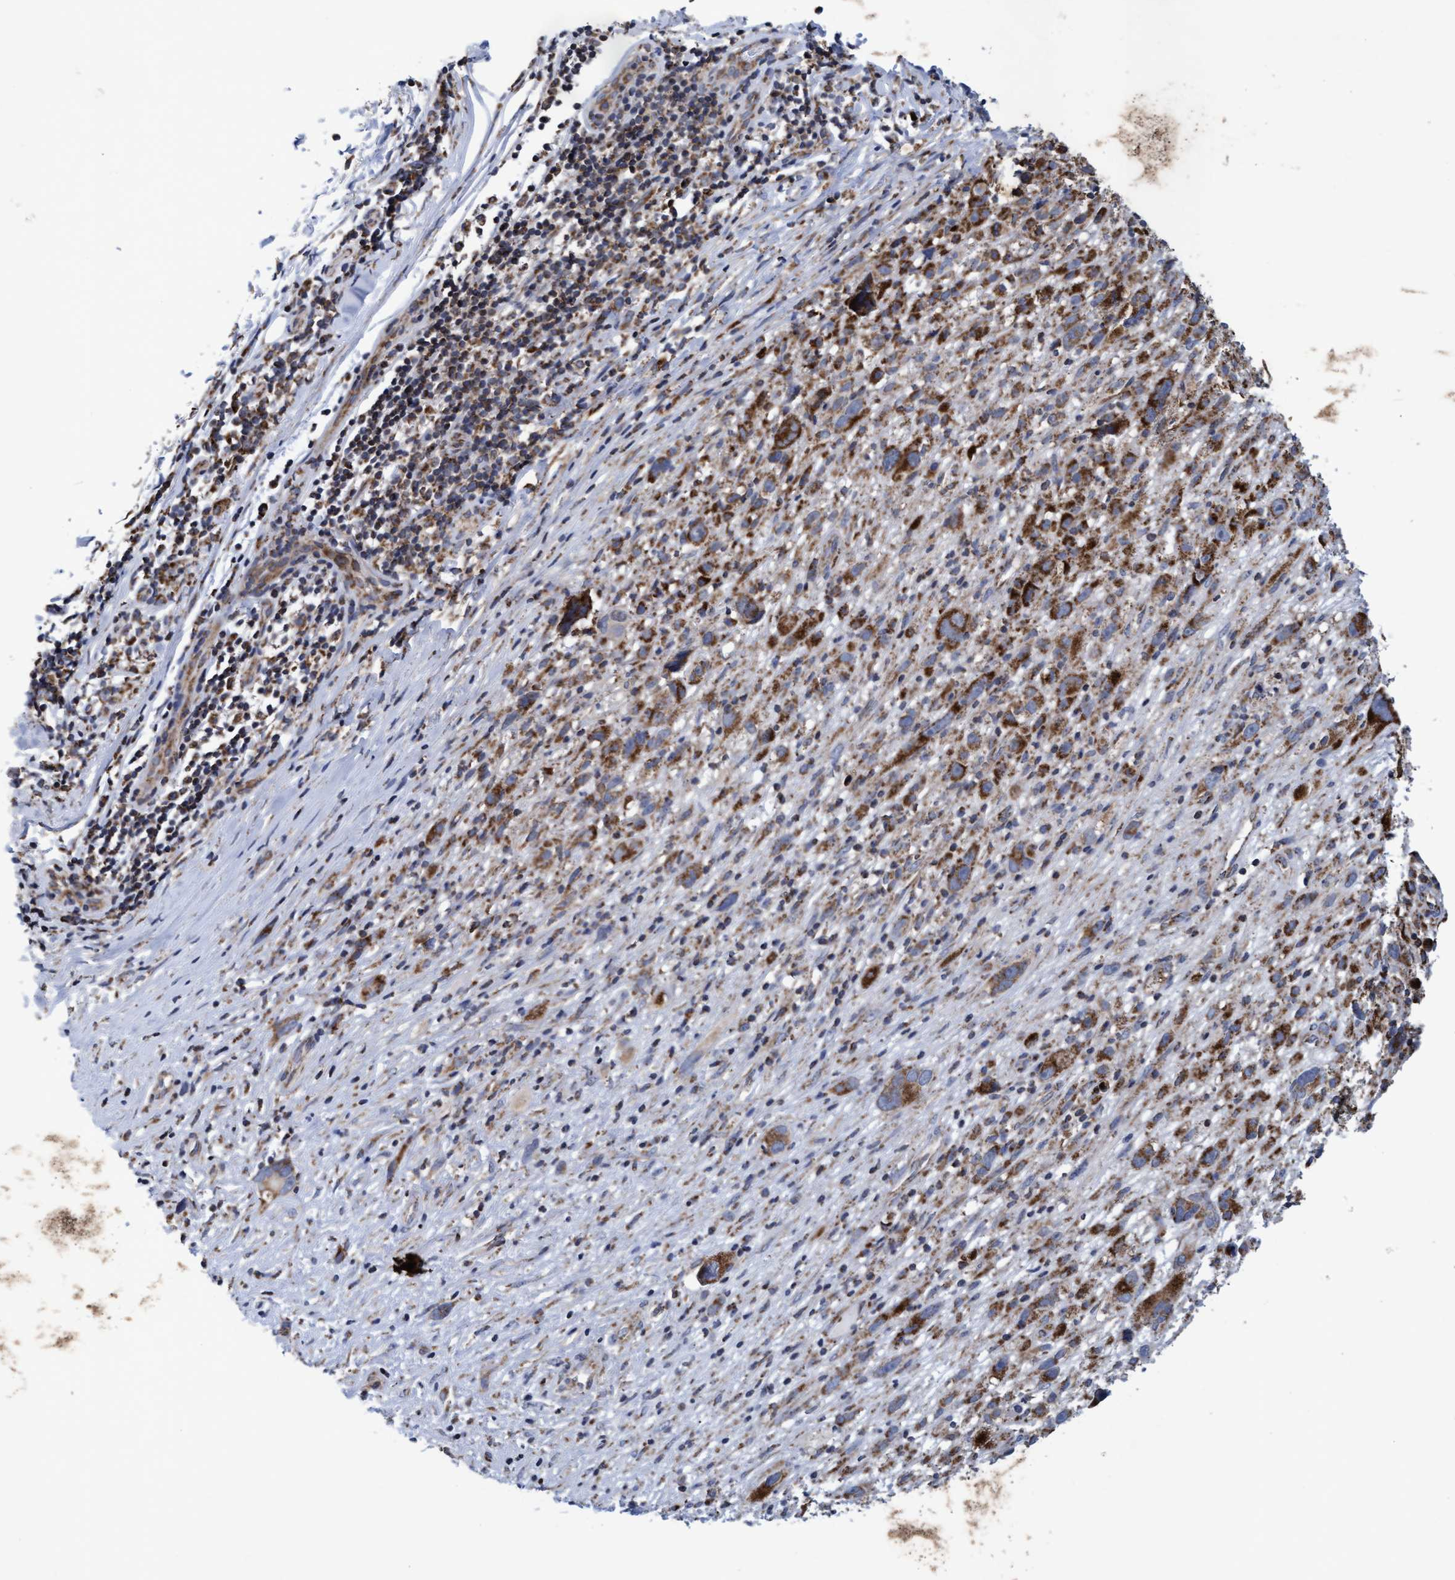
{"staining": {"intensity": "strong", "quantity": ">75%", "location": "cytoplasmic/membranous"}, "tissue": "melanoma", "cell_type": "Tumor cells", "image_type": "cancer", "snomed": [{"axis": "morphology", "description": "Malignant melanoma, NOS"}, {"axis": "topography", "description": "Skin"}], "caption": "Melanoma was stained to show a protein in brown. There is high levels of strong cytoplasmic/membranous expression in about >75% of tumor cells.", "gene": "MRPL38", "patient": {"sex": "female", "age": 55}}